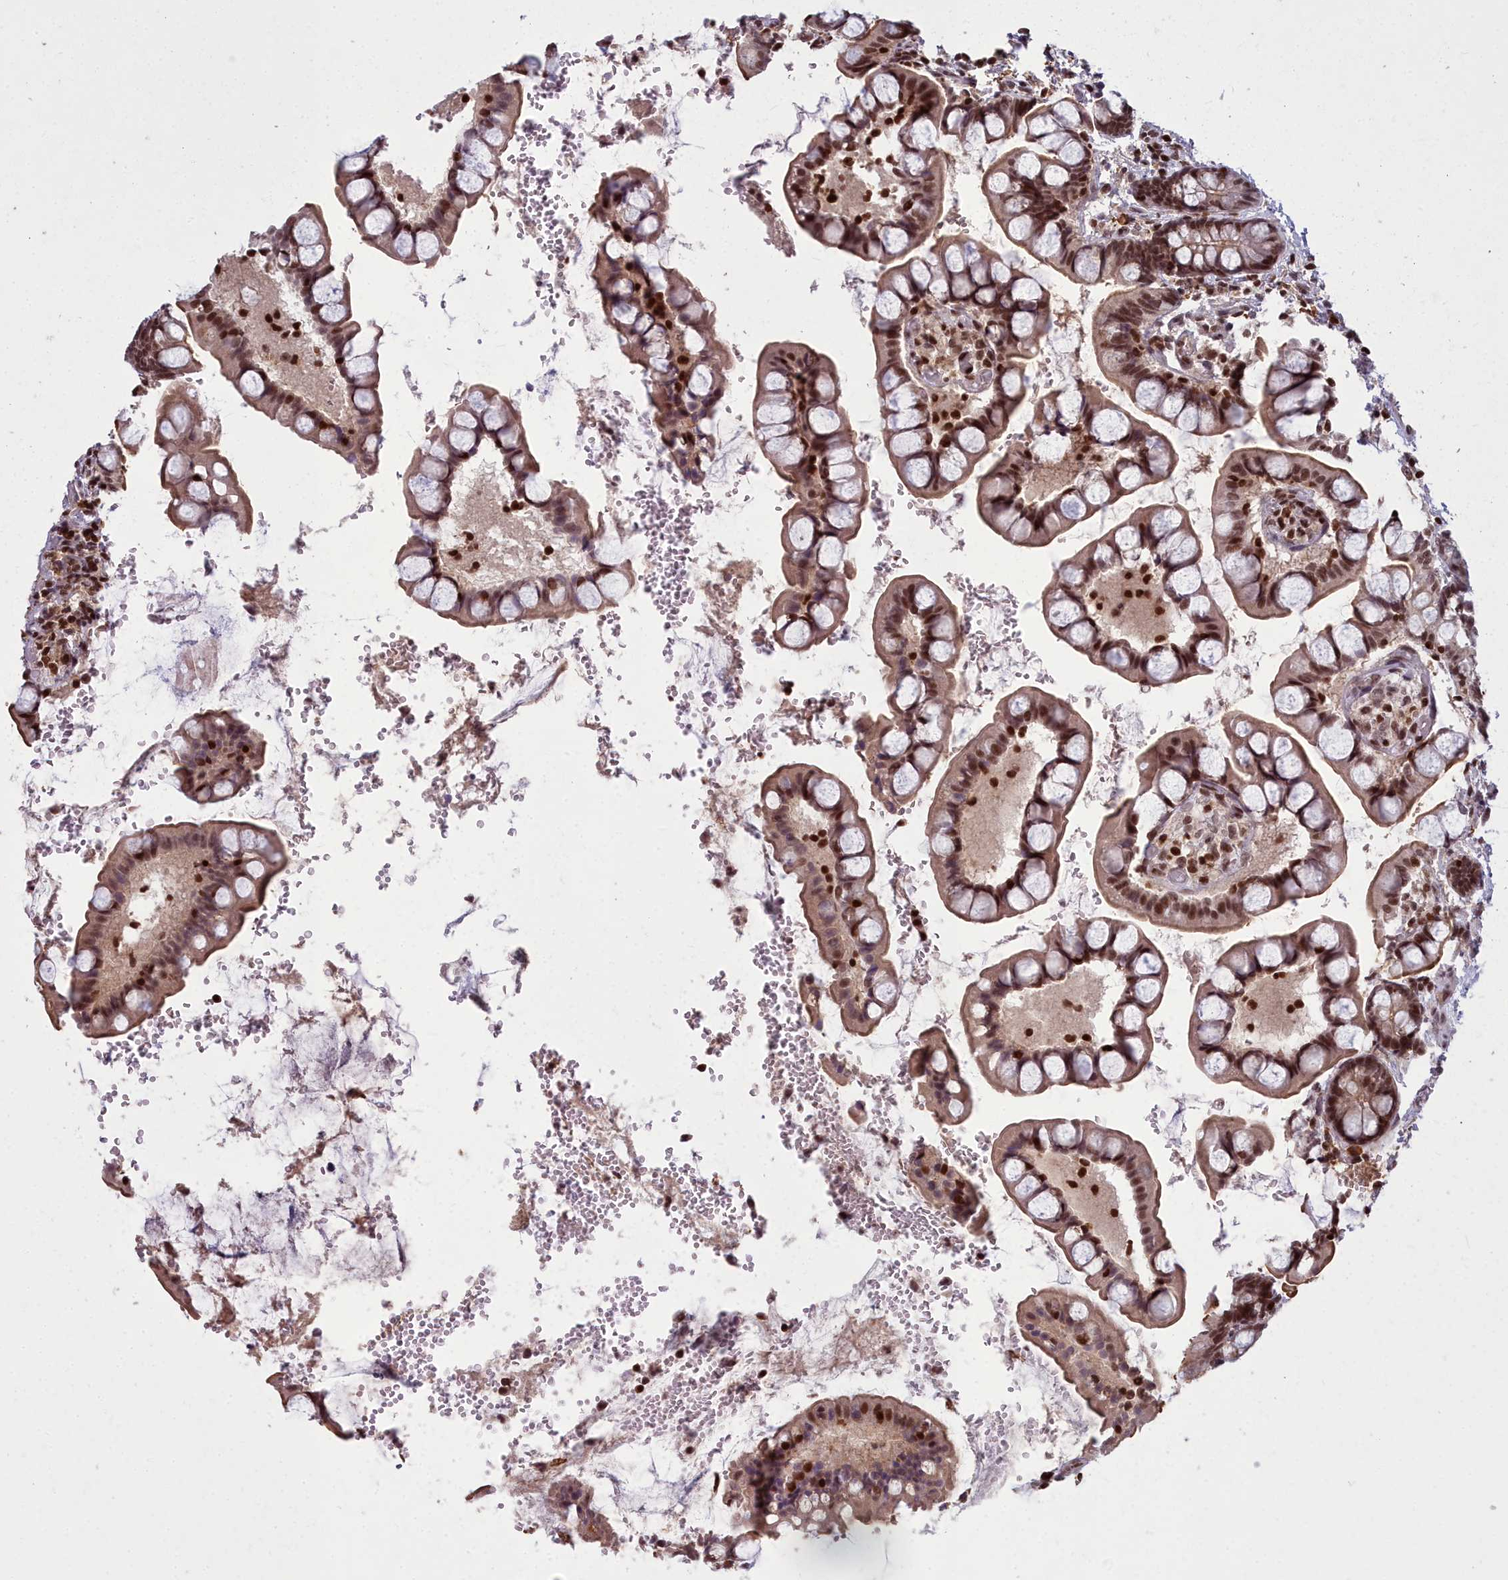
{"staining": {"intensity": "strong", "quantity": ">75%", "location": "cytoplasmic/membranous,nuclear"}, "tissue": "small intestine", "cell_type": "Glandular cells", "image_type": "normal", "snomed": [{"axis": "morphology", "description": "Normal tissue, NOS"}, {"axis": "topography", "description": "Small intestine"}], "caption": "Immunohistochemistry (IHC) image of normal small intestine stained for a protein (brown), which reveals high levels of strong cytoplasmic/membranous,nuclear expression in approximately >75% of glandular cells.", "gene": "GMEB1", "patient": {"sex": "male", "age": 52}}